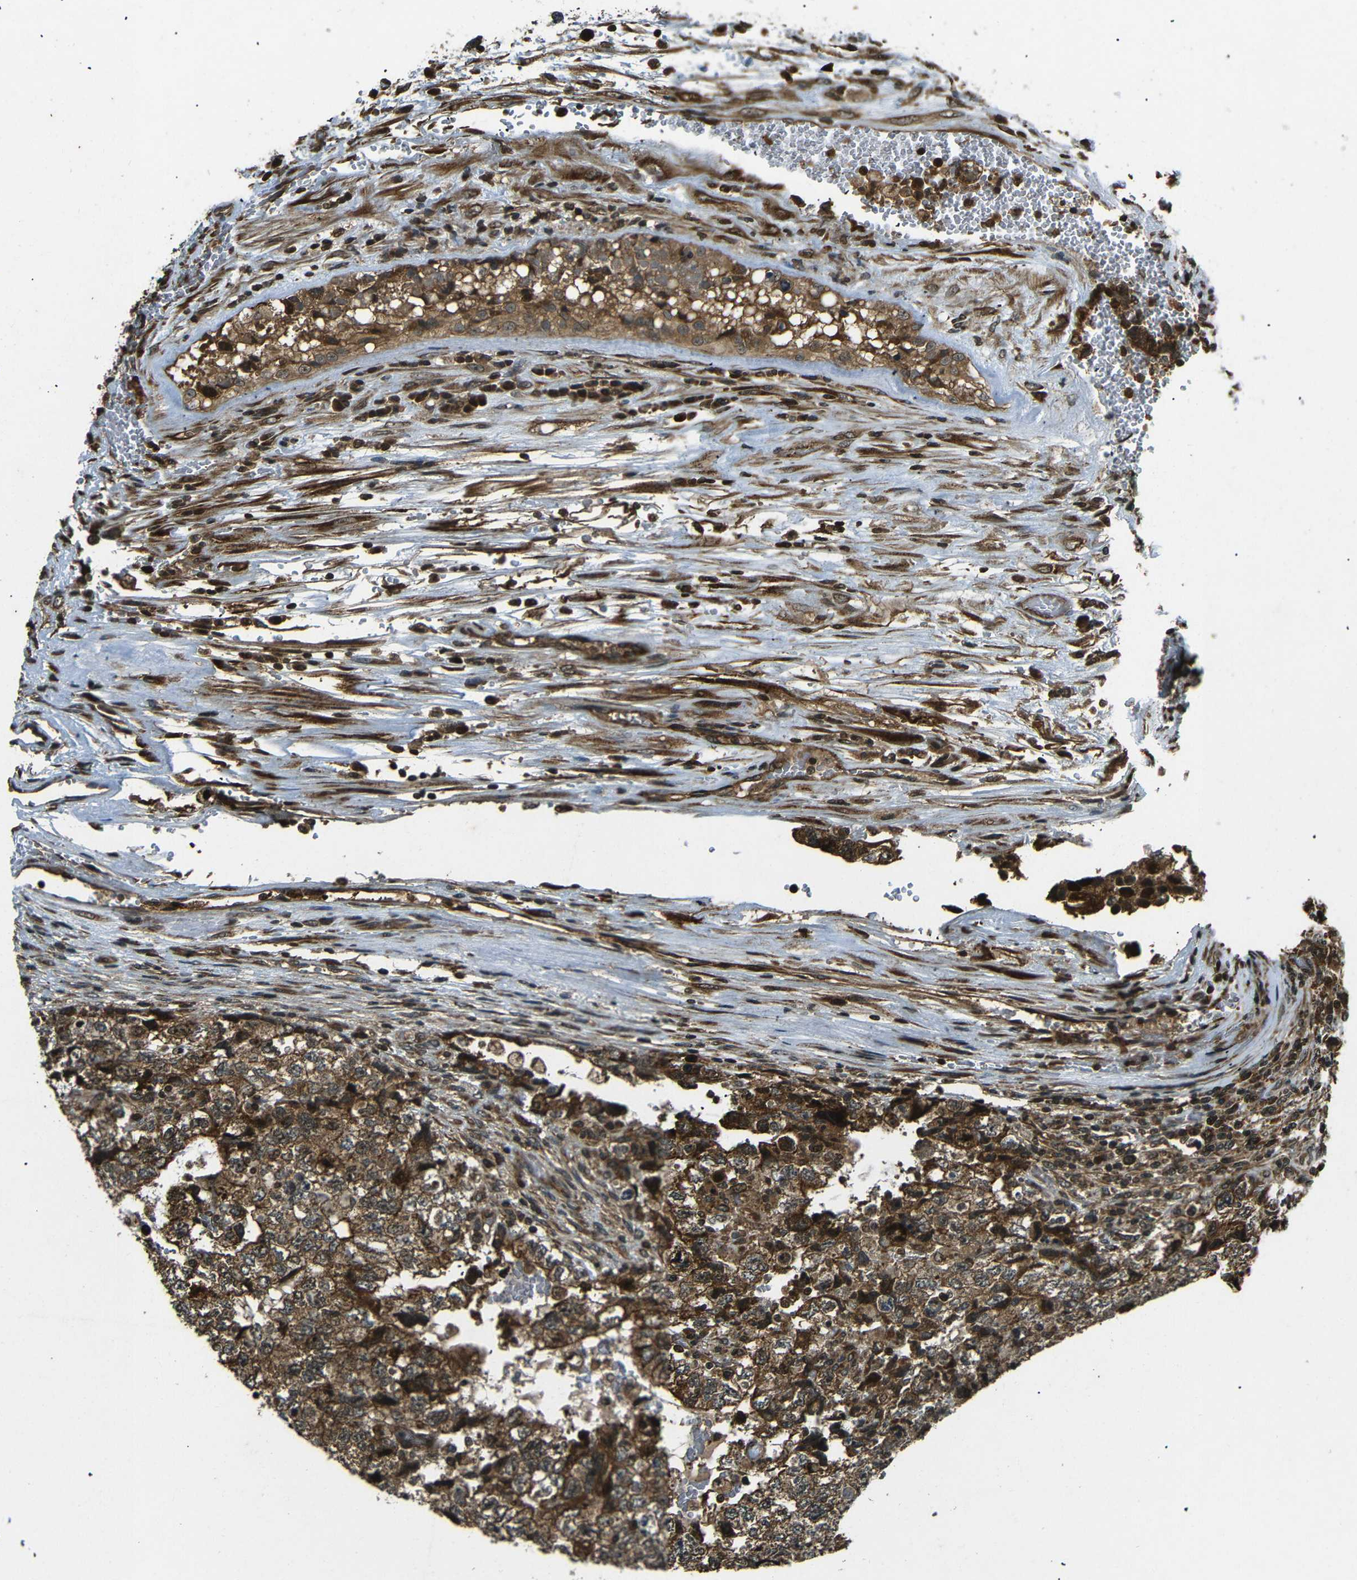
{"staining": {"intensity": "strong", "quantity": ">75%", "location": "cytoplasmic/membranous"}, "tissue": "testis cancer", "cell_type": "Tumor cells", "image_type": "cancer", "snomed": [{"axis": "morphology", "description": "Carcinoma, Embryonal, NOS"}, {"axis": "topography", "description": "Testis"}], "caption": "A high amount of strong cytoplasmic/membranous expression is present in about >75% of tumor cells in testis cancer tissue. (Brightfield microscopy of DAB IHC at high magnification).", "gene": "PLK2", "patient": {"sex": "male", "age": 36}}